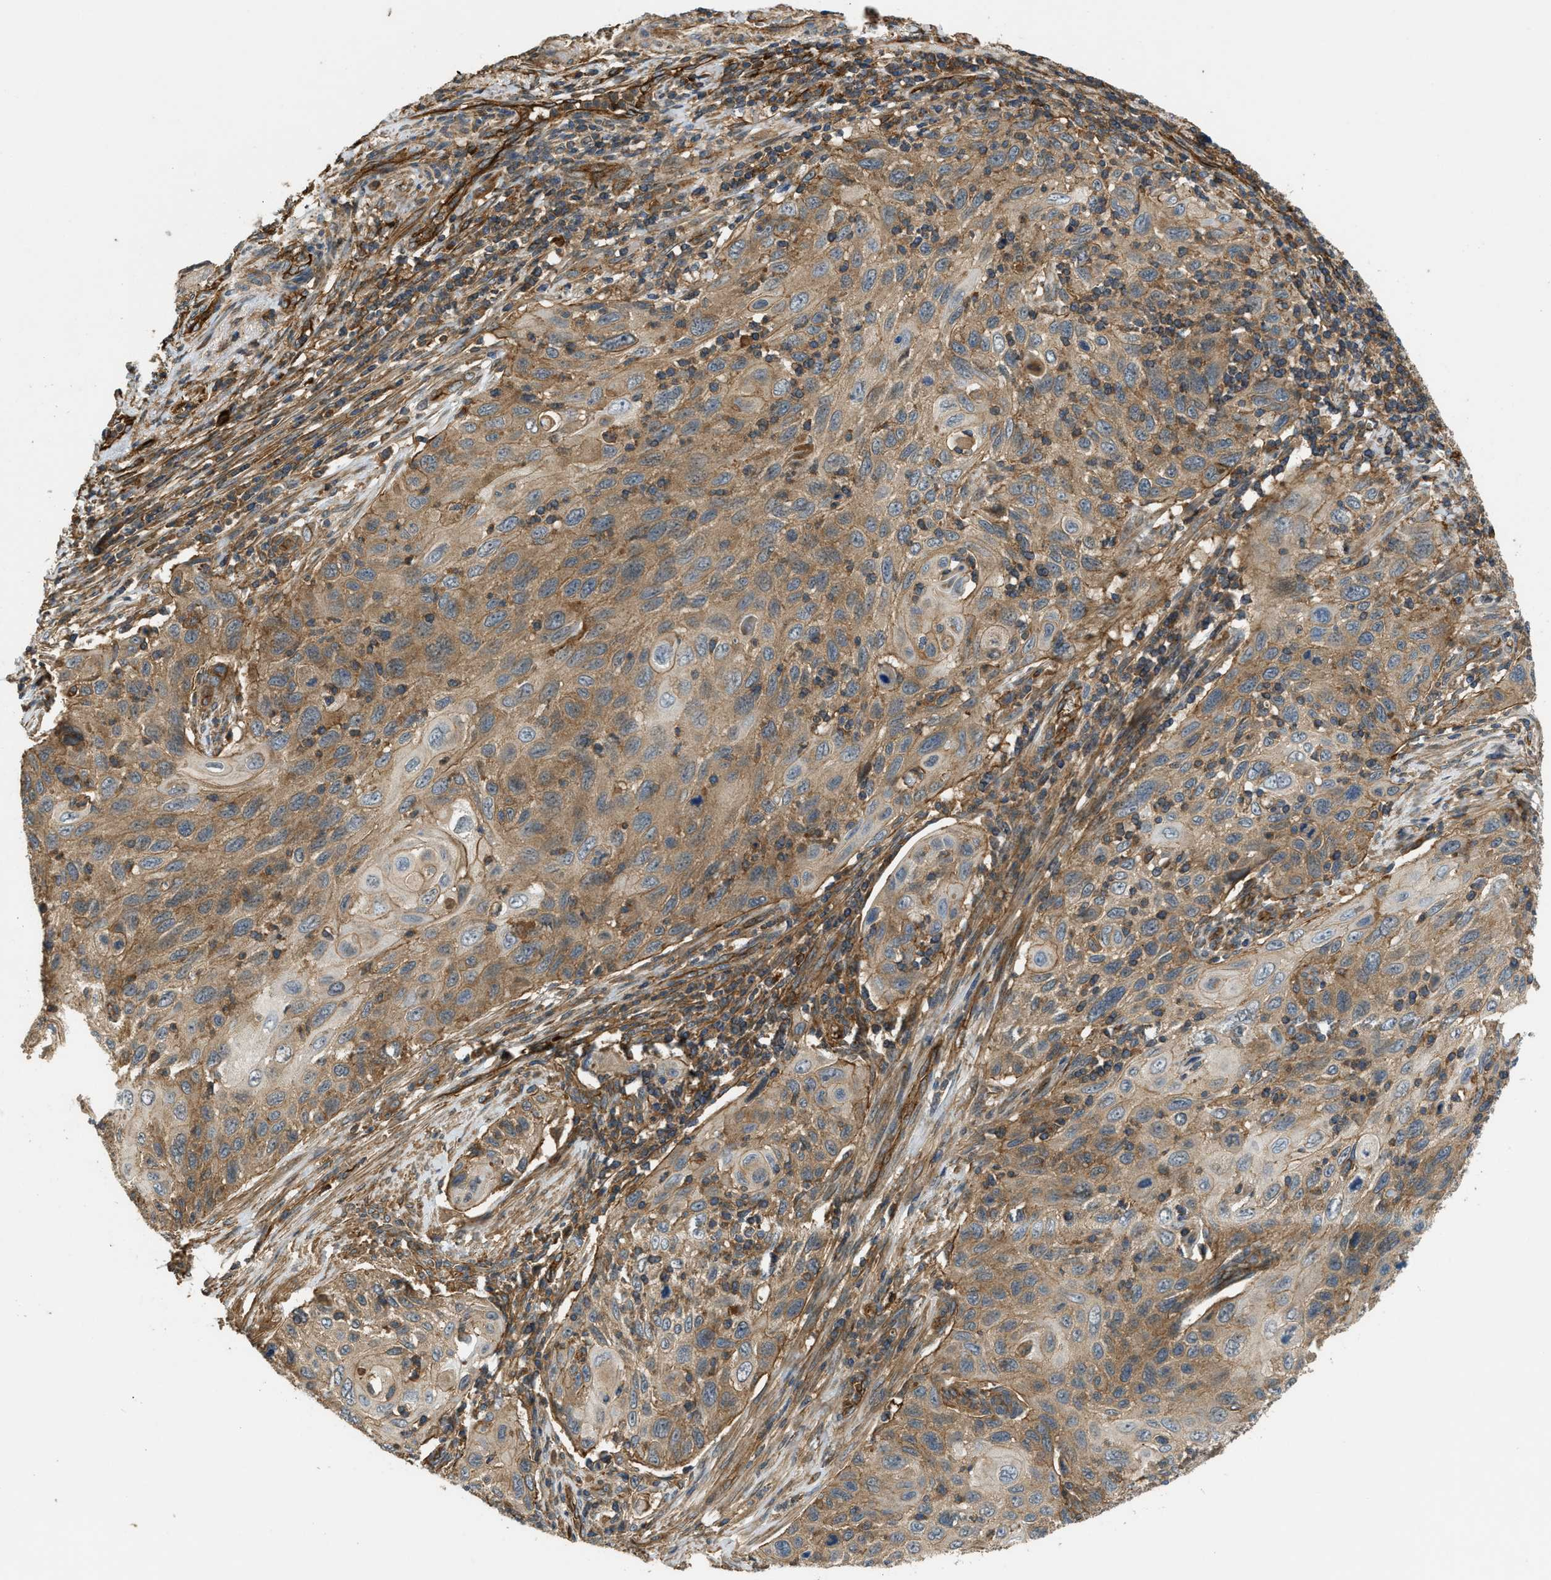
{"staining": {"intensity": "moderate", "quantity": ">75%", "location": "cytoplasmic/membranous"}, "tissue": "cervical cancer", "cell_type": "Tumor cells", "image_type": "cancer", "snomed": [{"axis": "morphology", "description": "Squamous cell carcinoma, NOS"}, {"axis": "topography", "description": "Cervix"}], "caption": "Moderate cytoplasmic/membranous protein expression is identified in about >75% of tumor cells in cervical cancer.", "gene": "BAG4", "patient": {"sex": "female", "age": 70}}